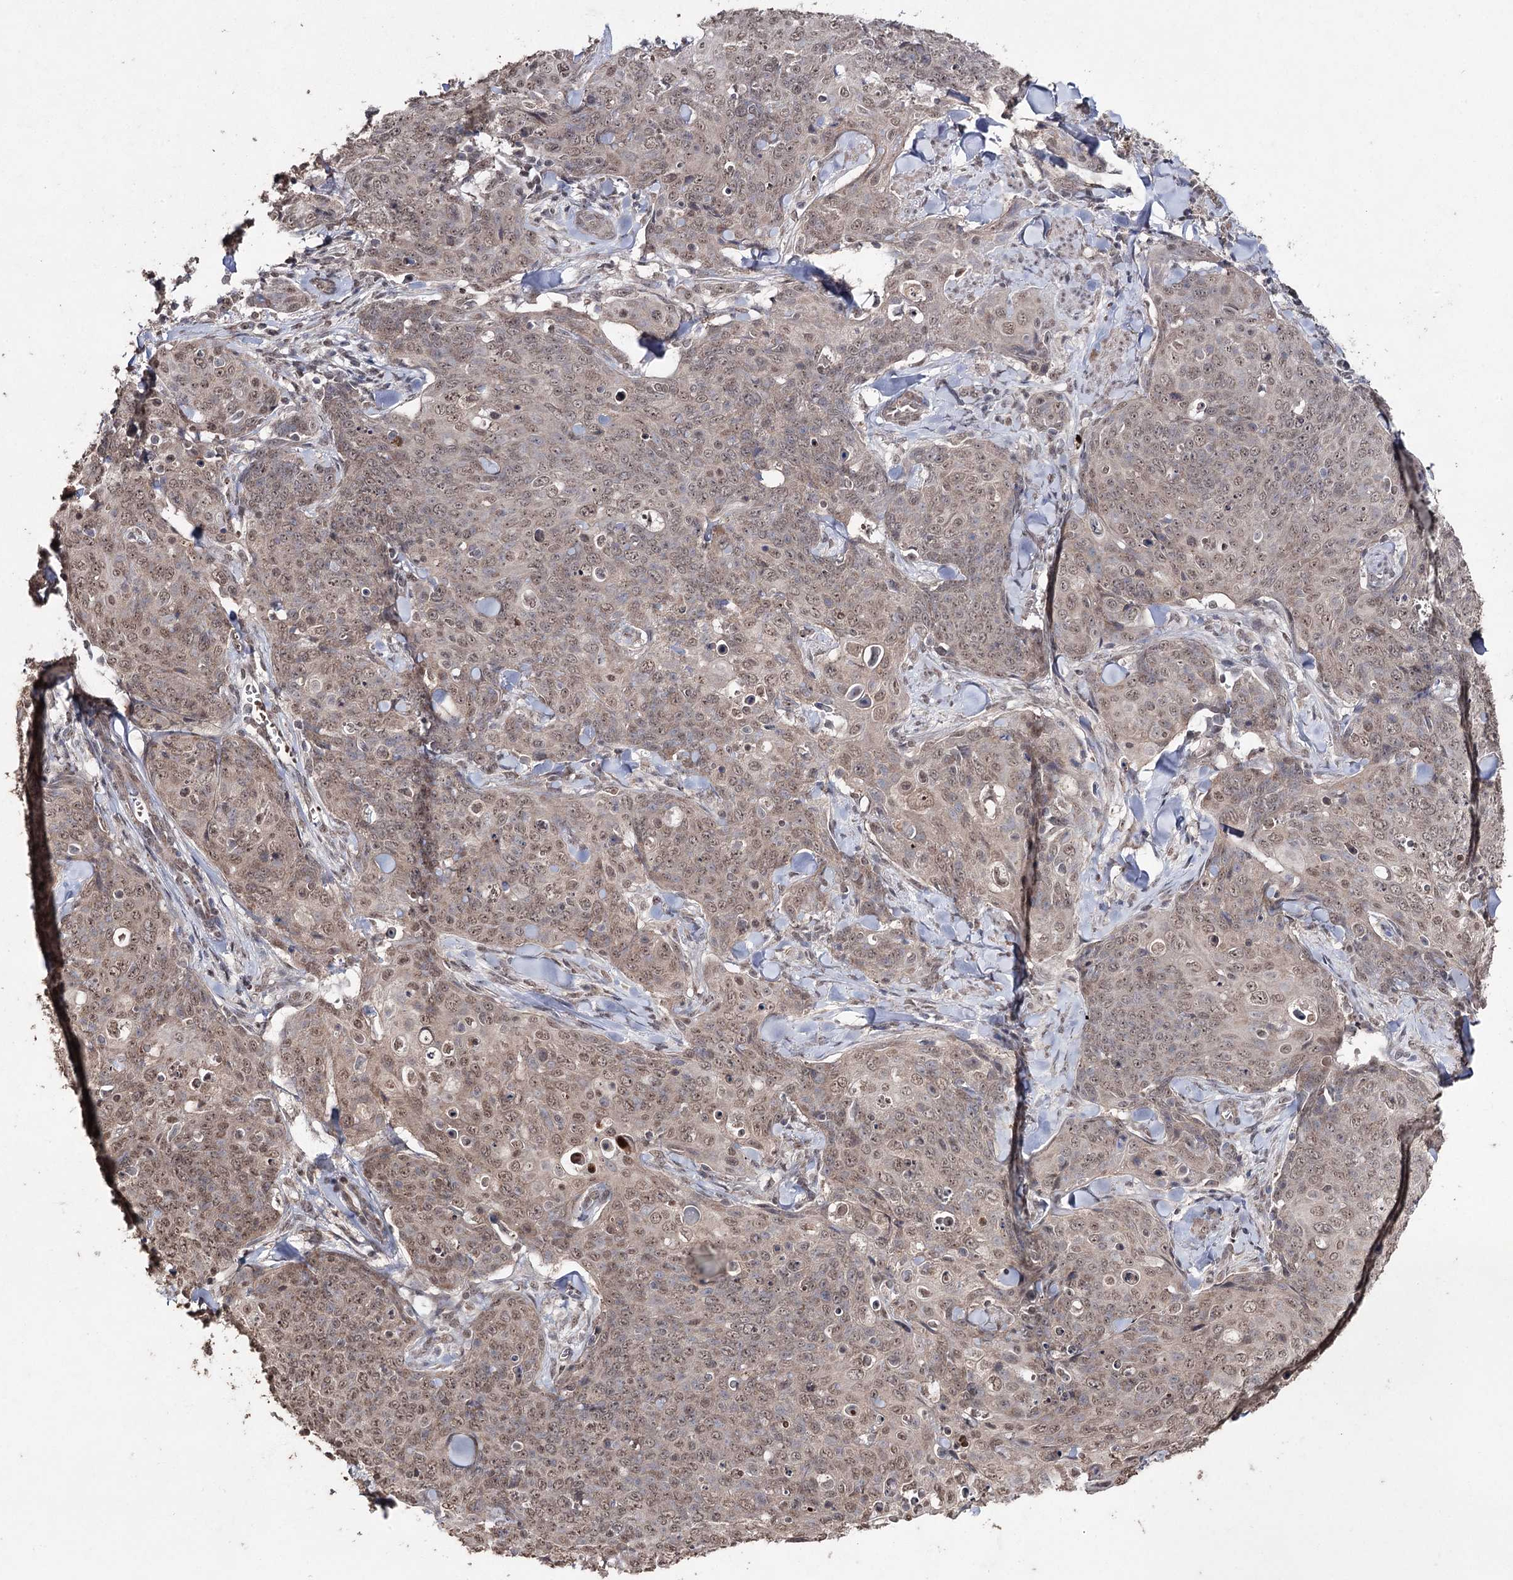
{"staining": {"intensity": "moderate", "quantity": ">75%", "location": "nuclear"}, "tissue": "skin cancer", "cell_type": "Tumor cells", "image_type": "cancer", "snomed": [{"axis": "morphology", "description": "Squamous cell carcinoma, NOS"}, {"axis": "topography", "description": "Skin"}, {"axis": "topography", "description": "Vulva"}], "caption": "Human skin cancer (squamous cell carcinoma) stained with a protein marker demonstrates moderate staining in tumor cells.", "gene": "ATG14", "patient": {"sex": "female", "age": 85}}